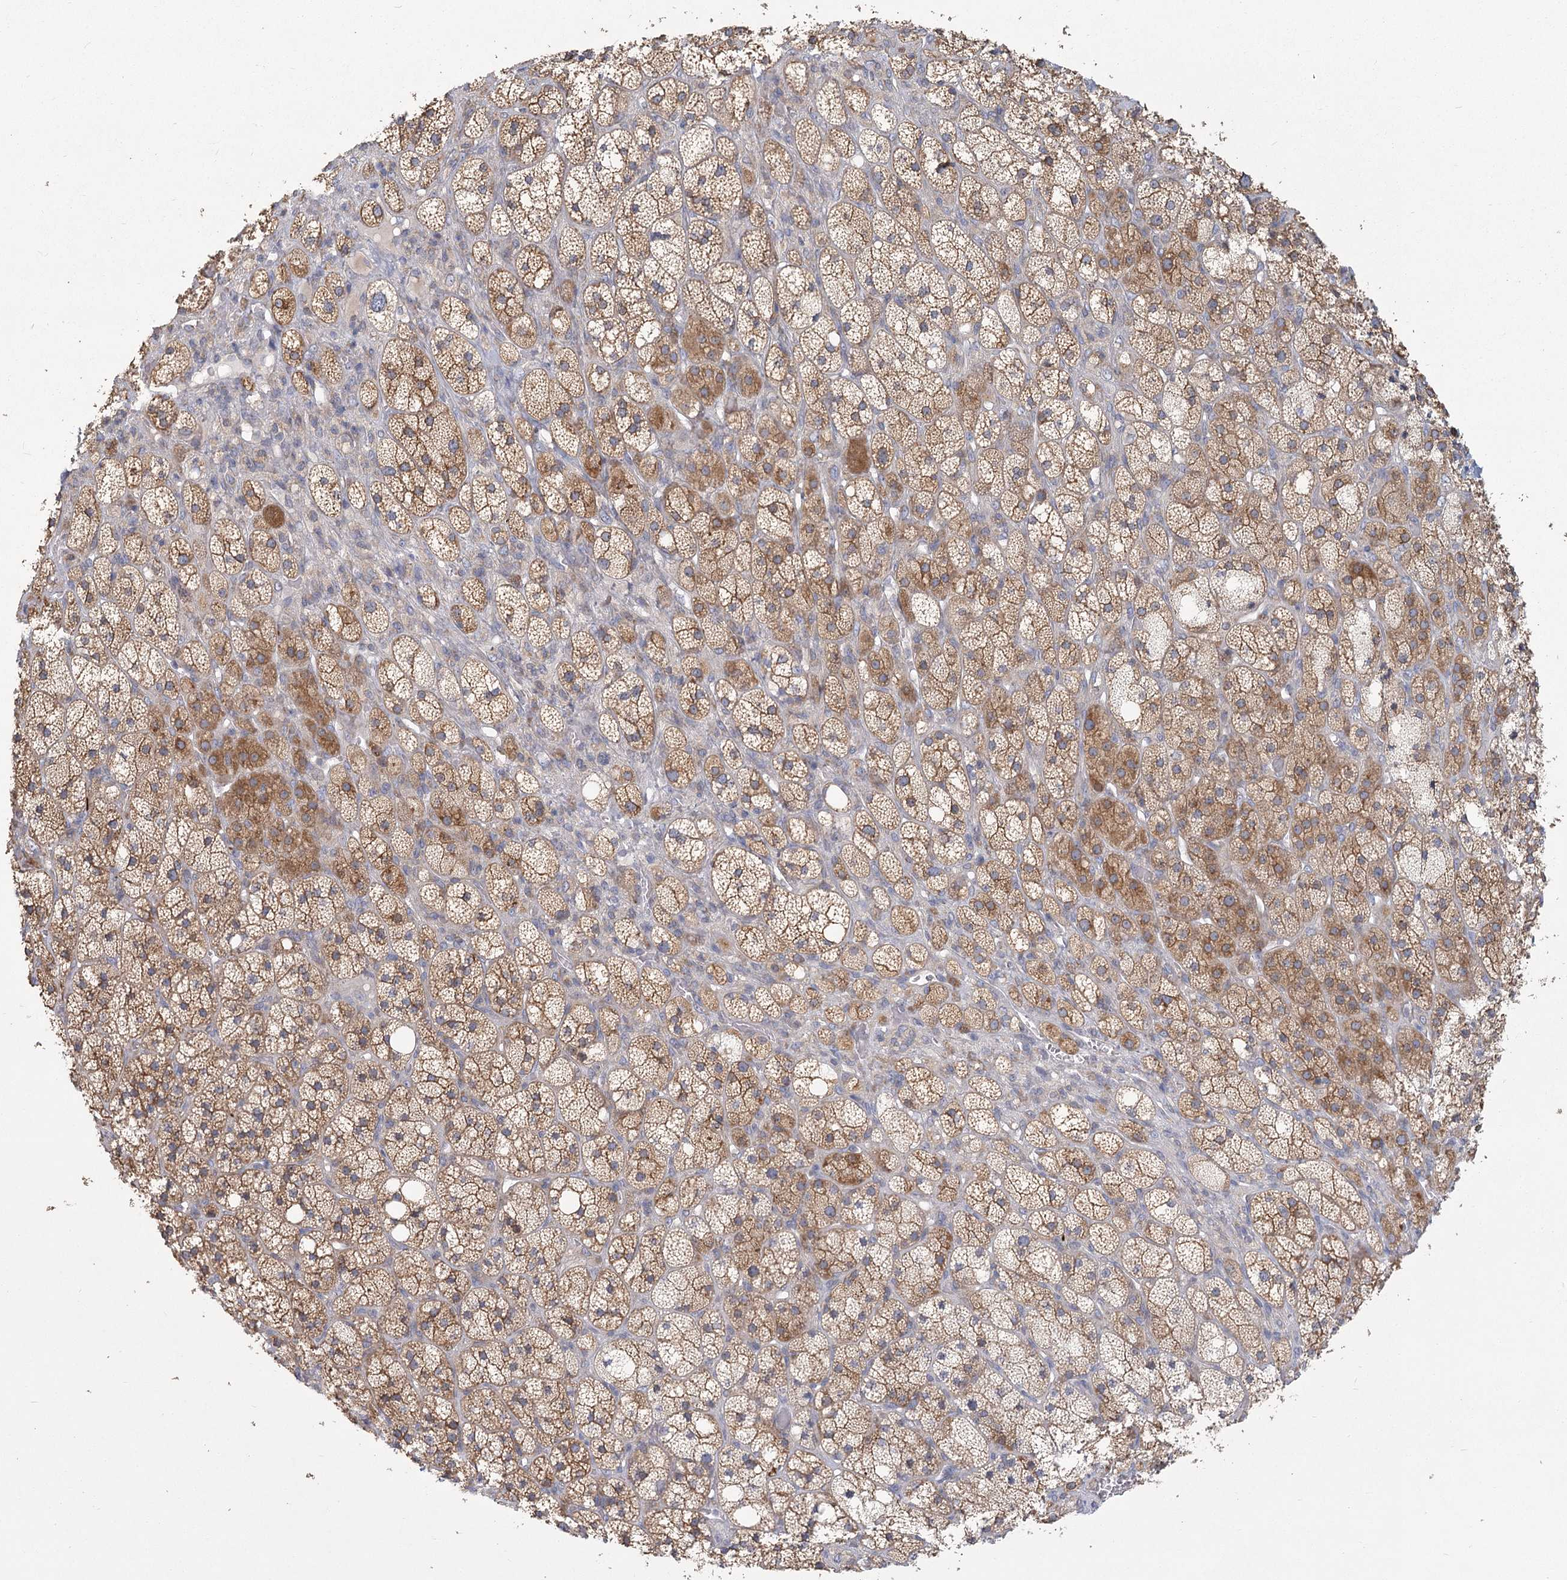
{"staining": {"intensity": "moderate", "quantity": ">75%", "location": "cytoplasmic/membranous"}, "tissue": "adrenal gland", "cell_type": "Glandular cells", "image_type": "normal", "snomed": [{"axis": "morphology", "description": "Normal tissue, NOS"}, {"axis": "topography", "description": "Adrenal gland"}], "caption": "Glandular cells display medium levels of moderate cytoplasmic/membranous positivity in about >75% of cells in benign human adrenal gland. The staining was performed using DAB to visualize the protein expression in brown, while the nuclei were stained in blue with hematoxylin (Magnification: 20x).", "gene": "CNTLN", "patient": {"sex": "male", "age": 61}}